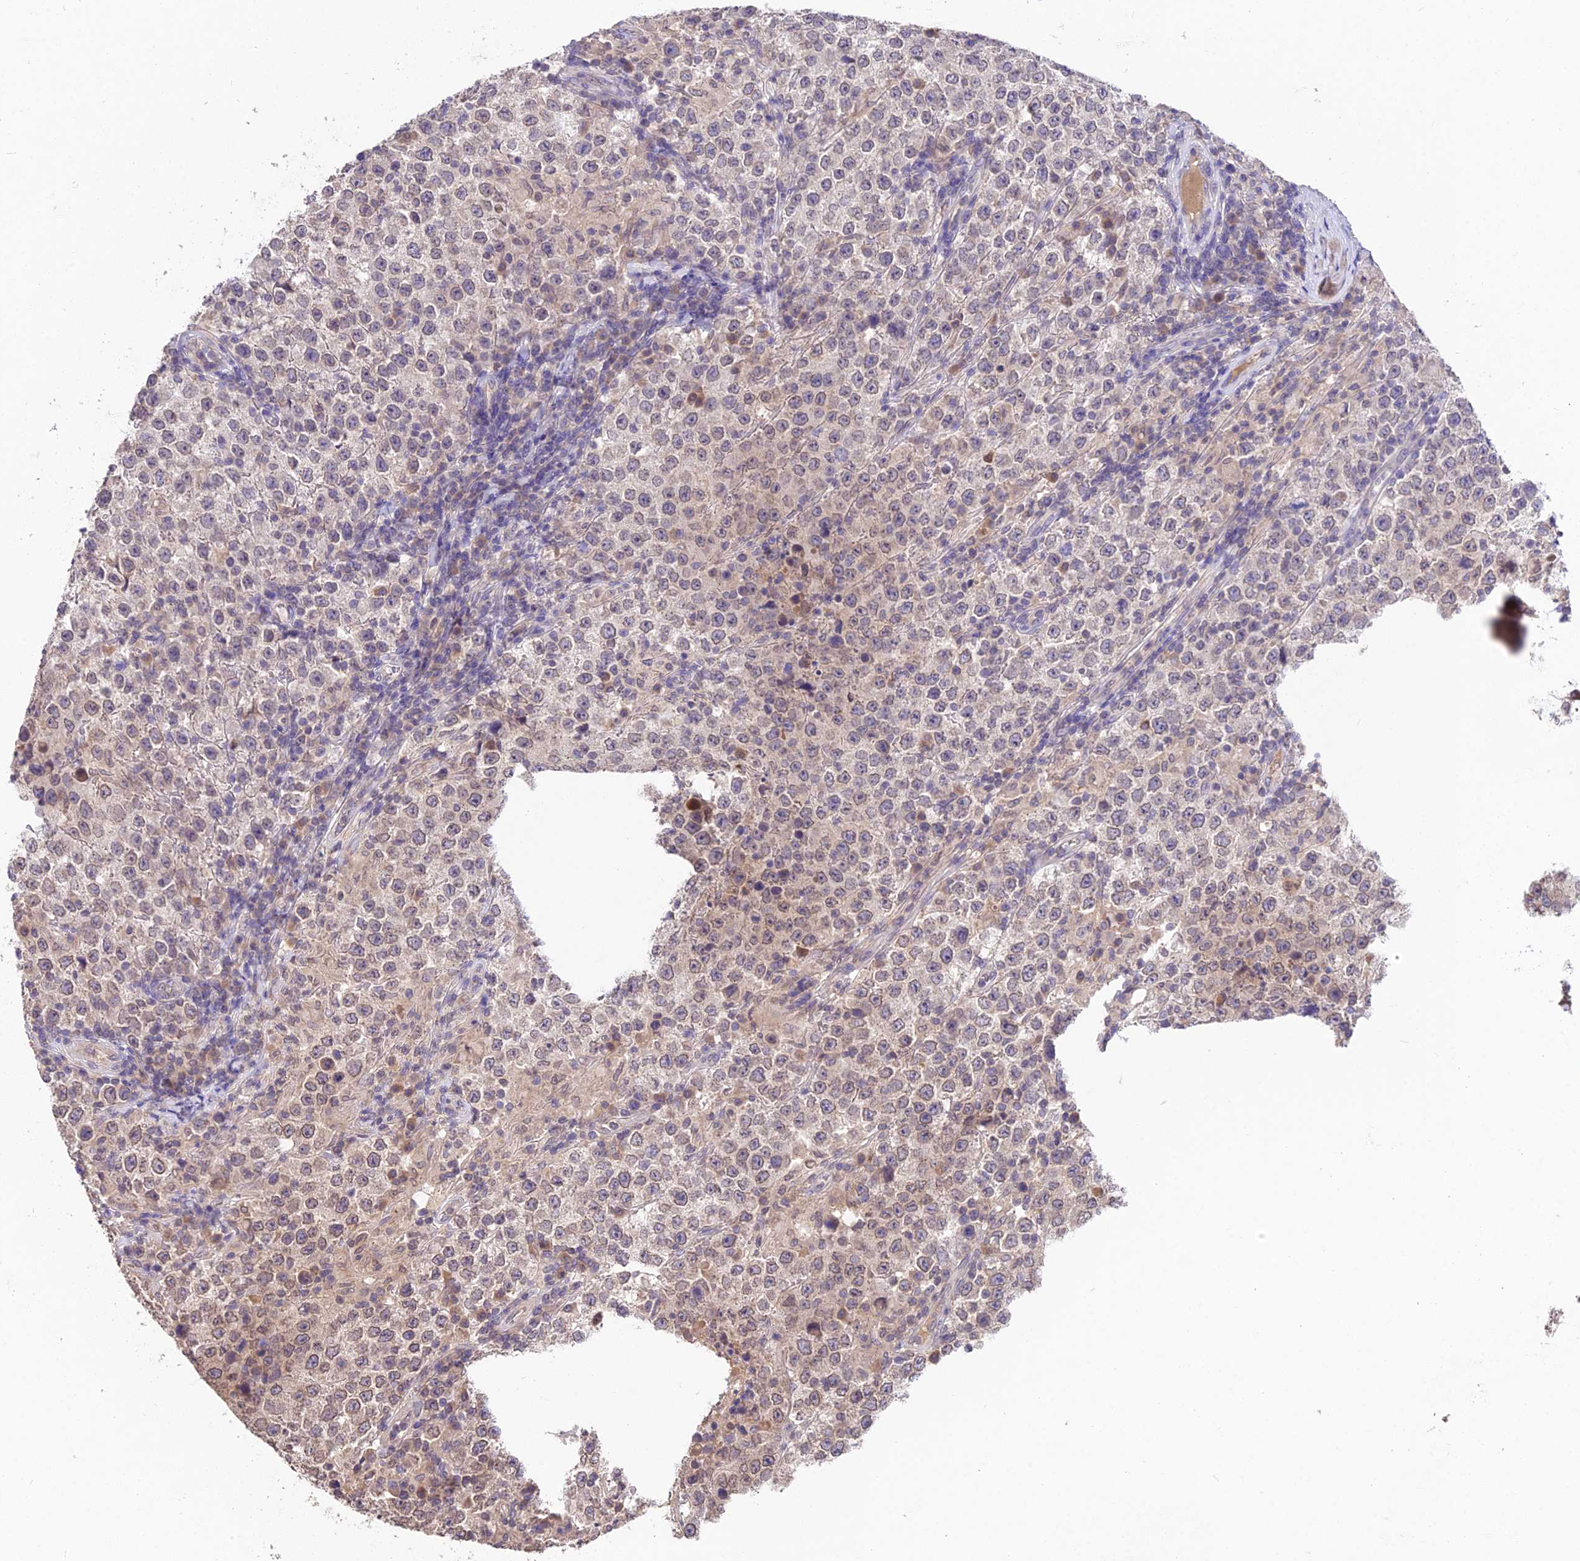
{"staining": {"intensity": "moderate", "quantity": "25%-75%", "location": "cytoplasmic/membranous,nuclear"}, "tissue": "testis cancer", "cell_type": "Tumor cells", "image_type": "cancer", "snomed": [{"axis": "morphology", "description": "Seminoma, NOS"}, {"axis": "morphology", "description": "Carcinoma, Embryonal, NOS"}, {"axis": "topography", "description": "Testis"}], "caption": "Seminoma (testis) stained with a protein marker displays moderate staining in tumor cells.", "gene": "PGK1", "patient": {"sex": "male", "age": 41}}